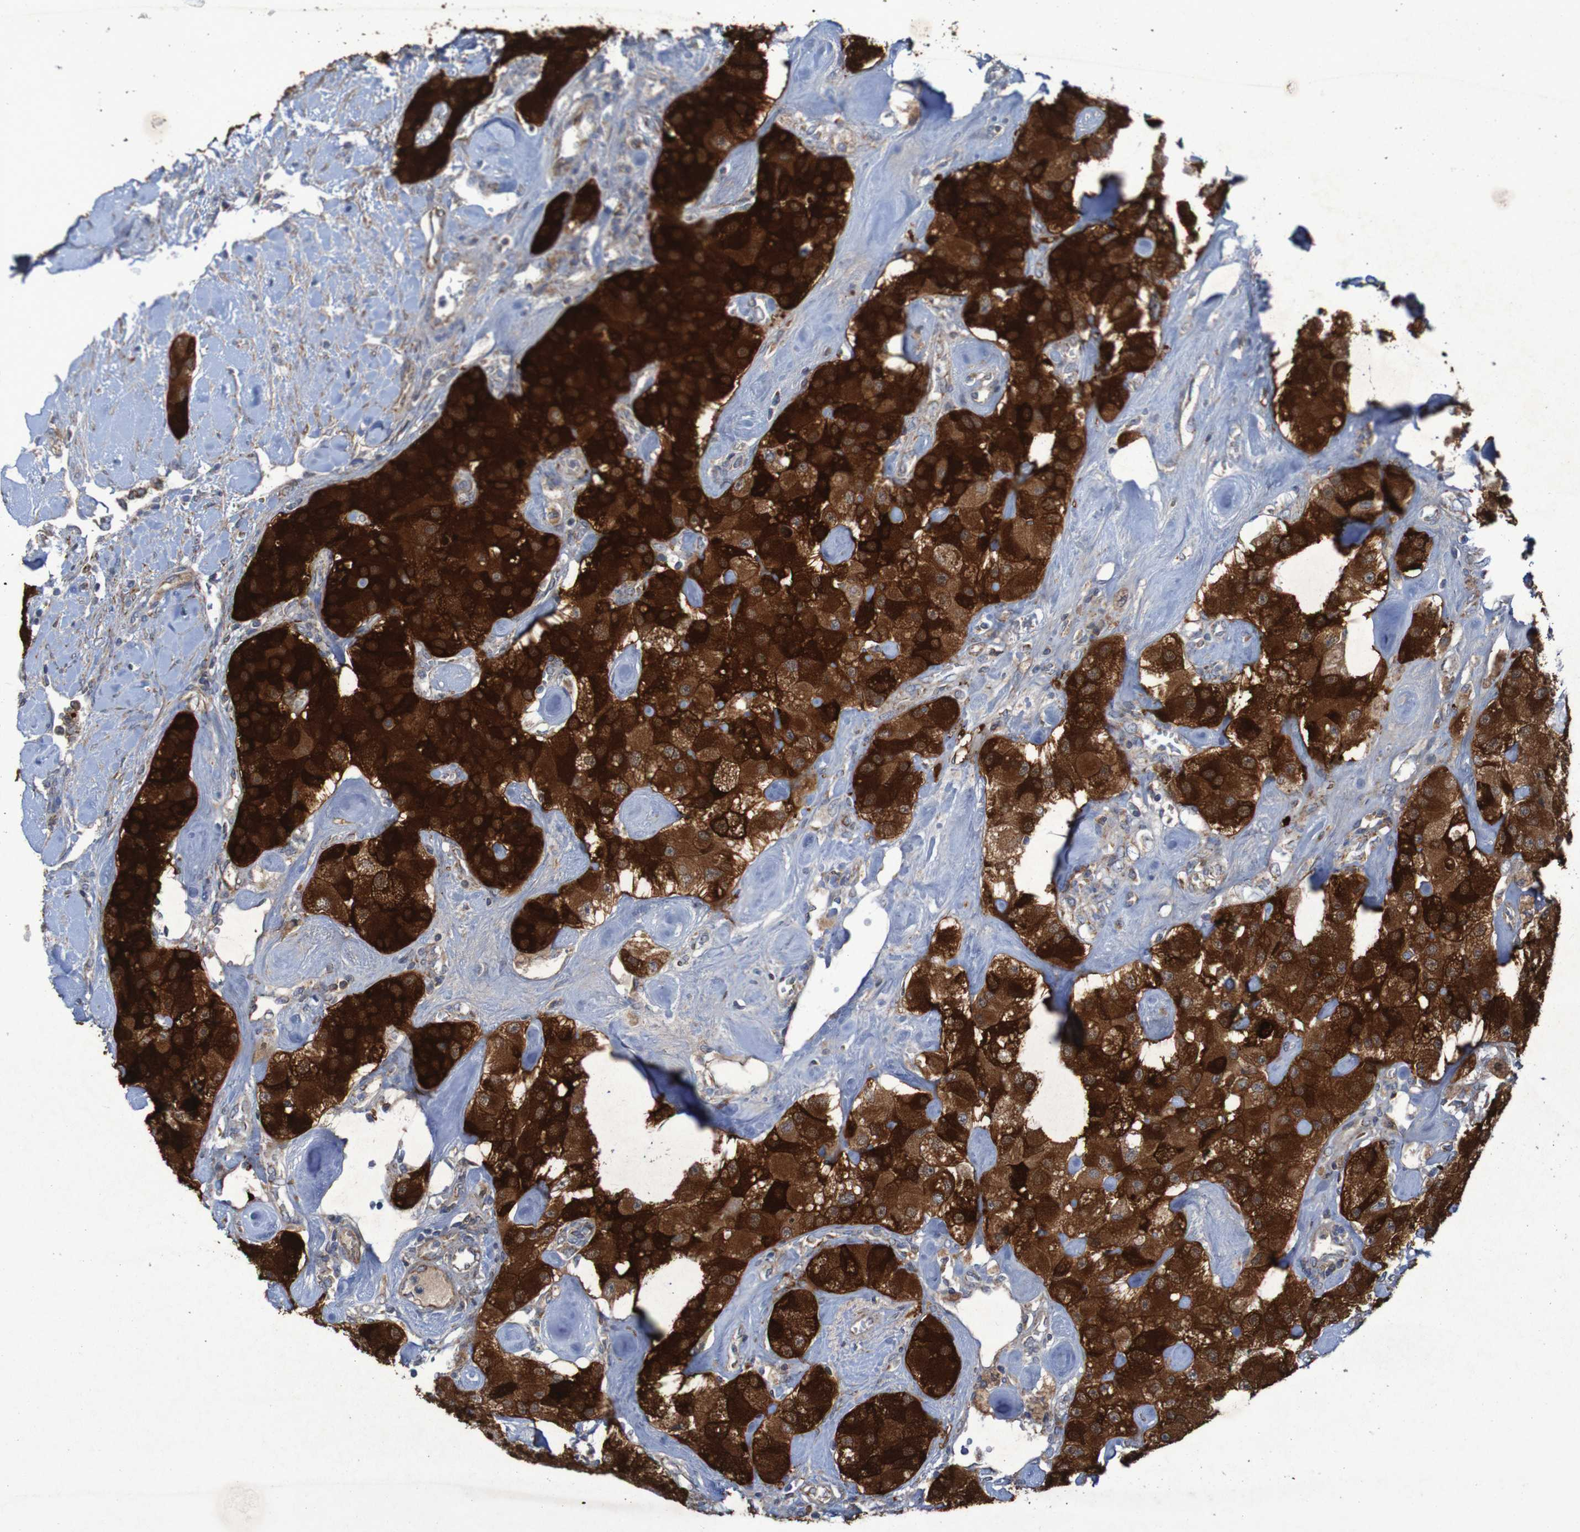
{"staining": {"intensity": "strong", "quantity": ">75%", "location": "cytoplasmic/membranous"}, "tissue": "carcinoid", "cell_type": "Tumor cells", "image_type": "cancer", "snomed": [{"axis": "morphology", "description": "Carcinoid, malignant, NOS"}, {"axis": "topography", "description": "Pancreas"}], "caption": "Protein expression analysis of carcinoid (malignant) reveals strong cytoplasmic/membranous positivity in about >75% of tumor cells.", "gene": "CCDC51", "patient": {"sex": "male", "age": 41}}